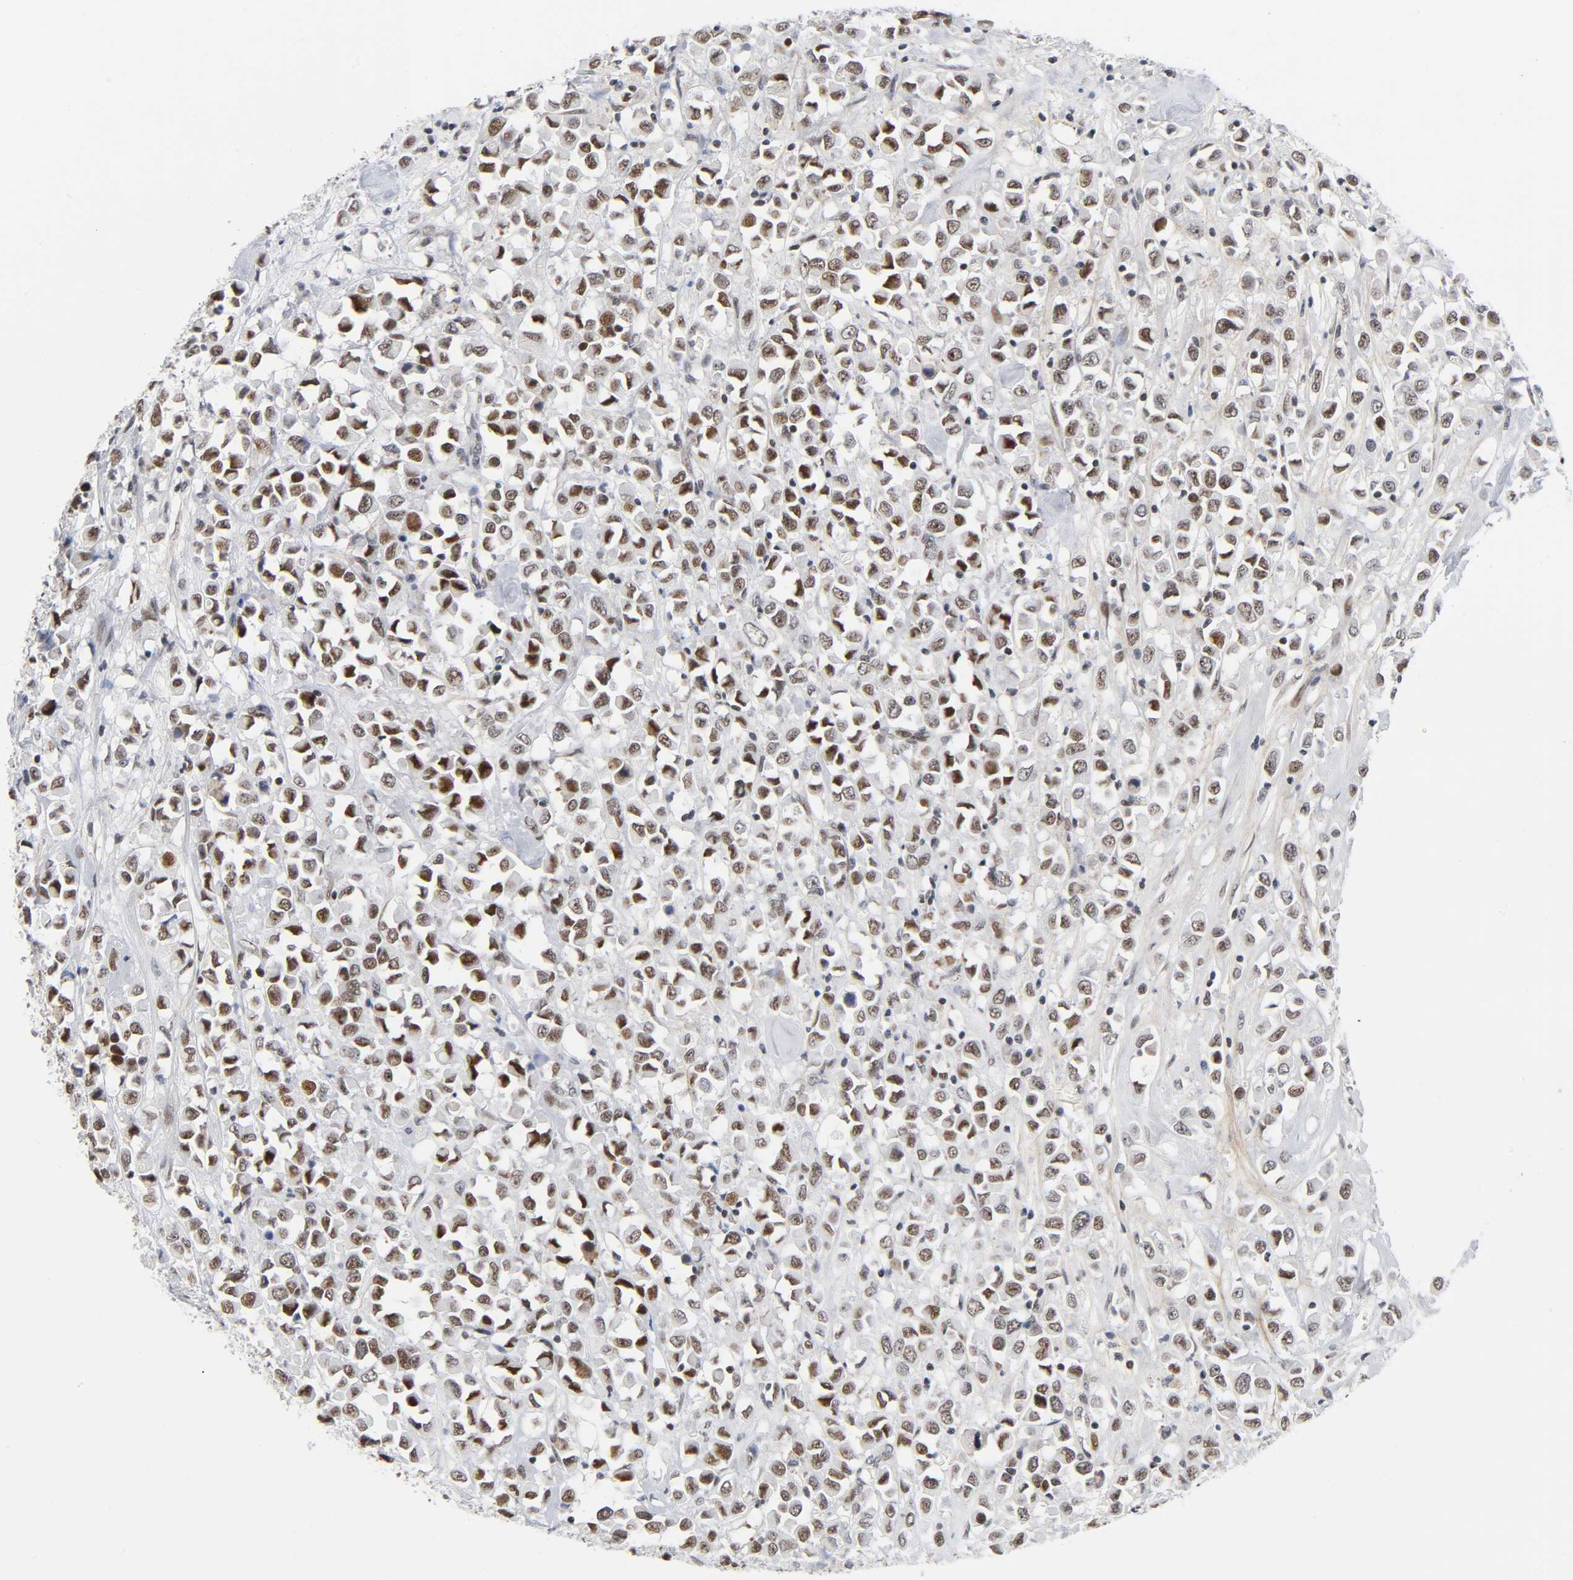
{"staining": {"intensity": "moderate", "quantity": ">75%", "location": "nuclear"}, "tissue": "breast cancer", "cell_type": "Tumor cells", "image_type": "cancer", "snomed": [{"axis": "morphology", "description": "Duct carcinoma"}, {"axis": "topography", "description": "Breast"}], "caption": "Protein expression by immunohistochemistry (IHC) reveals moderate nuclear expression in approximately >75% of tumor cells in breast intraductal carcinoma.", "gene": "DIDO1", "patient": {"sex": "female", "age": 61}}